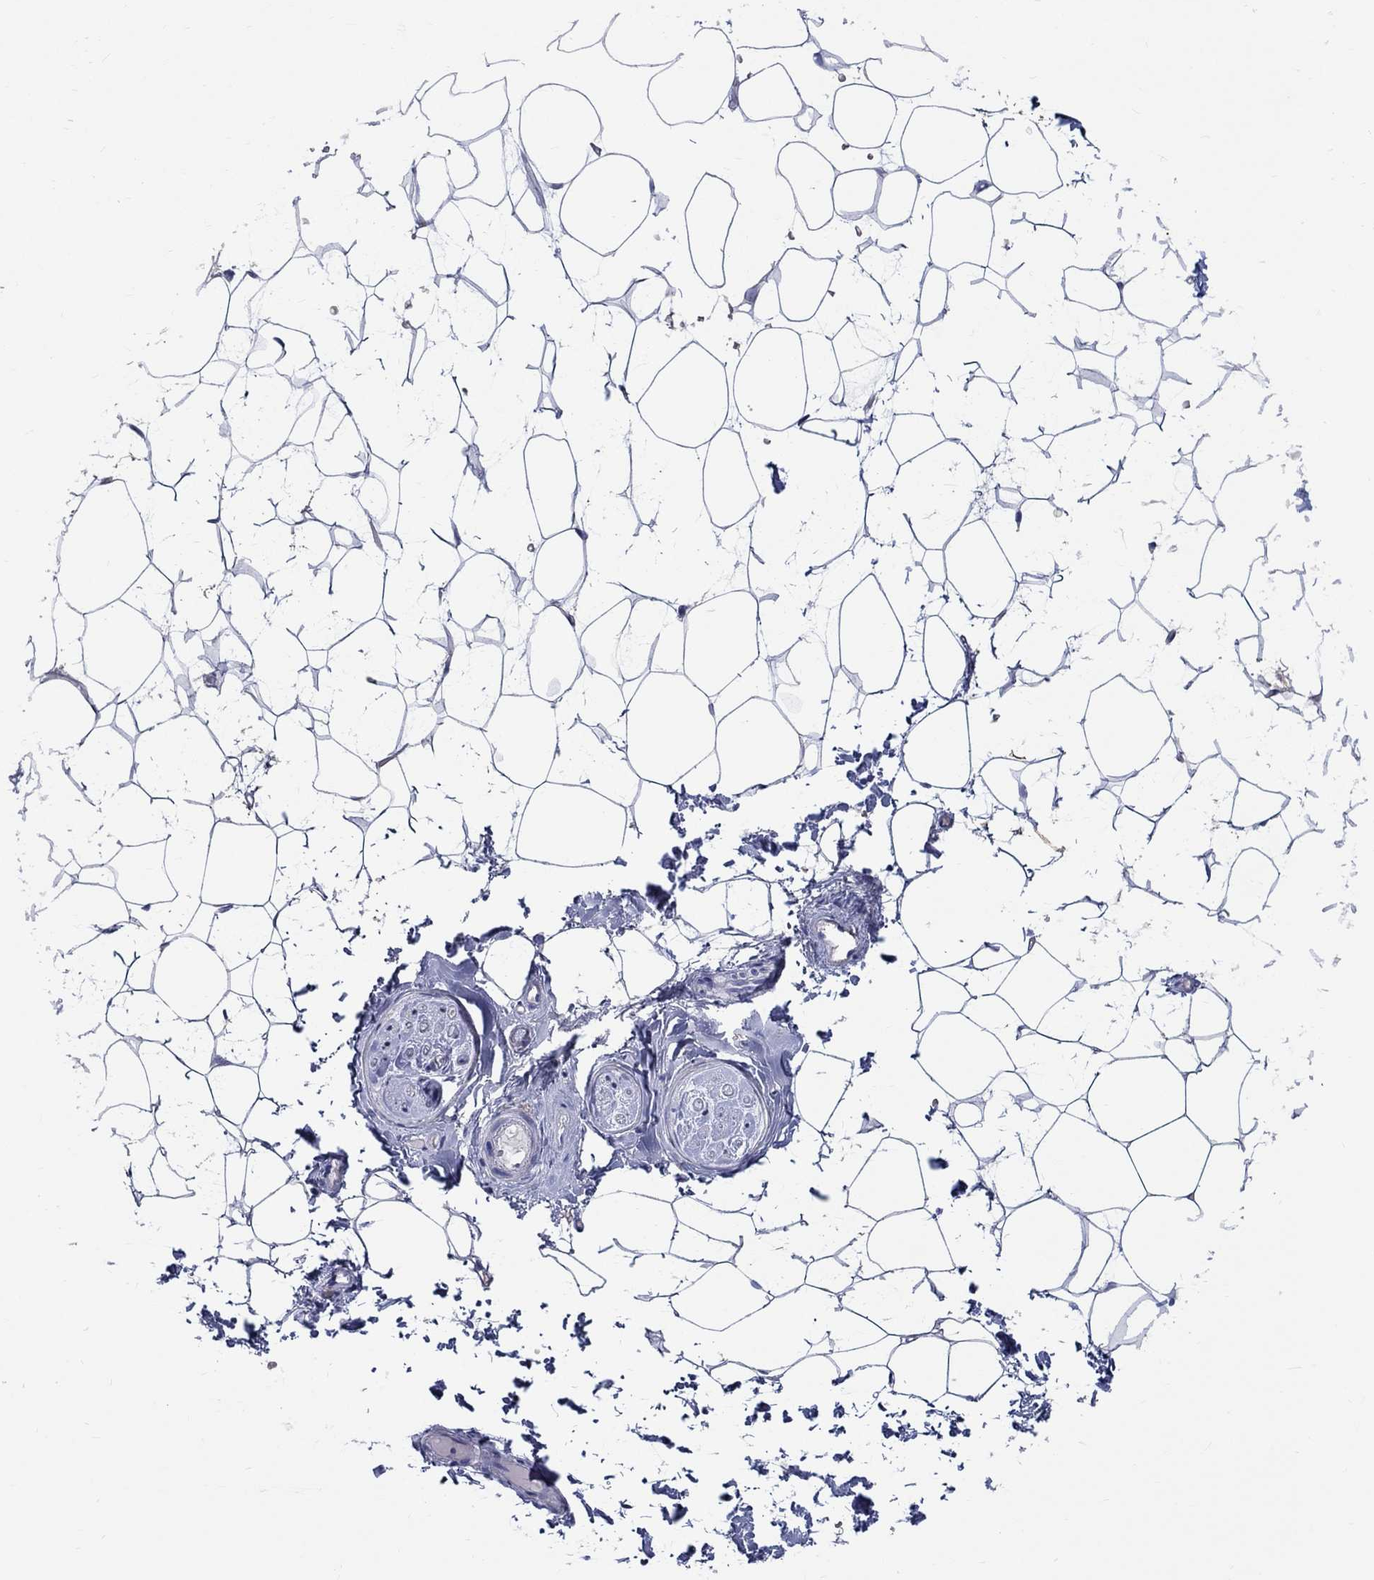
{"staining": {"intensity": "negative", "quantity": "none", "location": "none"}, "tissue": "adipose tissue", "cell_type": "Adipocytes", "image_type": "normal", "snomed": [{"axis": "morphology", "description": "Normal tissue, NOS"}, {"axis": "topography", "description": "Skin"}, {"axis": "topography", "description": "Peripheral nerve tissue"}], "caption": "High power microscopy histopathology image of an immunohistochemistry (IHC) photomicrograph of benign adipose tissue, revealing no significant staining in adipocytes. (DAB IHC, high magnification).", "gene": "SOX2", "patient": {"sex": "female", "age": 56}}